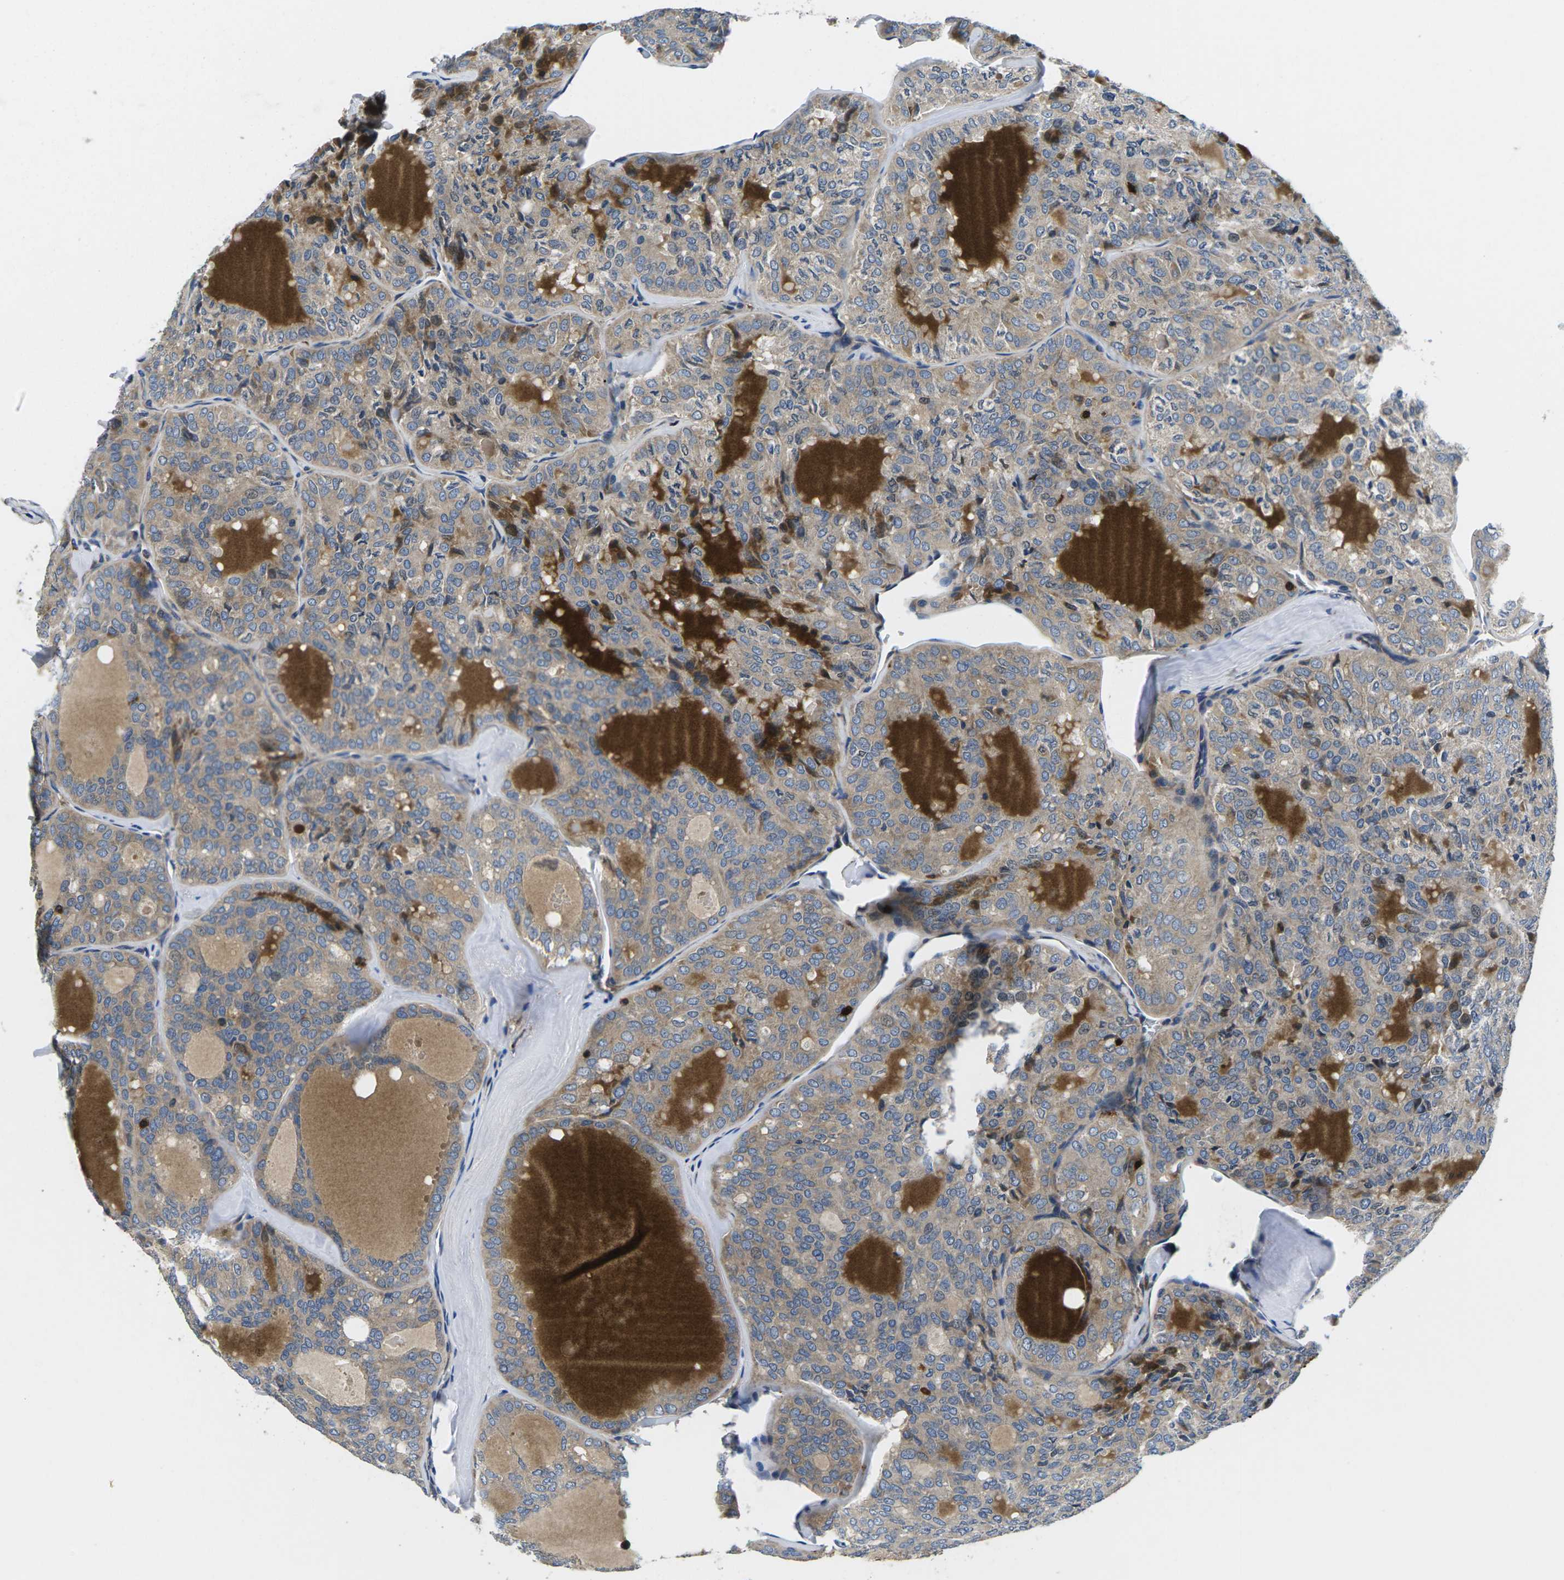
{"staining": {"intensity": "weak", "quantity": ">75%", "location": "cytoplasmic/membranous"}, "tissue": "thyroid cancer", "cell_type": "Tumor cells", "image_type": "cancer", "snomed": [{"axis": "morphology", "description": "Follicular adenoma carcinoma, NOS"}, {"axis": "topography", "description": "Thyroid gland"}], "caption": "Immunohistochemistry (IHC) staining of follicular adenoma carcinoma (thyroid), which demonstrates low levels of weak cytoplasmic/membranous staining in approximately >75% of tumor cells indicating weak cytoplasmic/membranous protein expression. The staining was performed using DAB (3,3'-diaminobenzidine) (brown) for protein detection and nuclei were counterstained in hematoxylin (blue).", "gene": "PLCE1", "patient": {"sex": "male", "age": 75}}